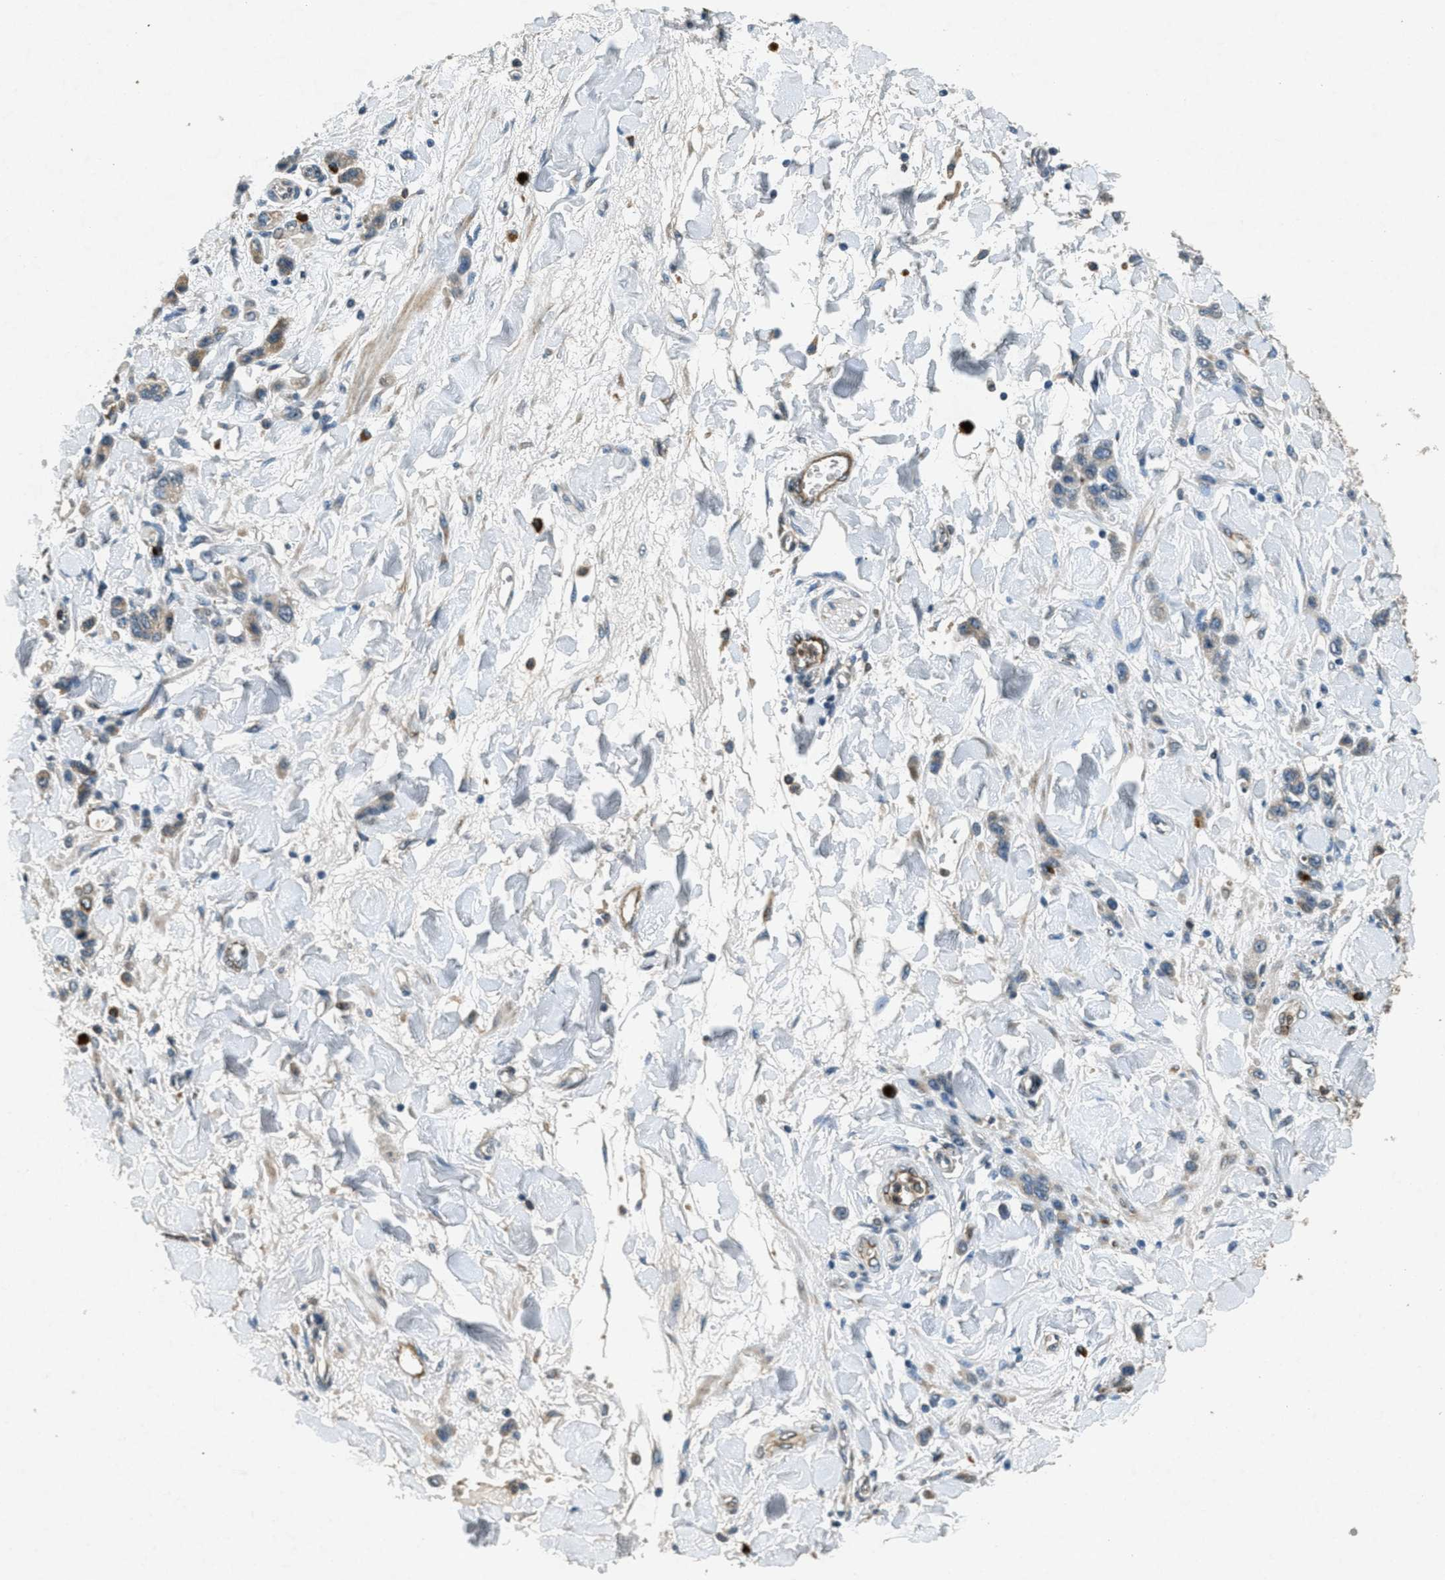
{"staining": {"intensity": "weak", "quantity": "25%-75%", "location": "cytoplasmic/membranous"}, "tissue": "stomach cancer", "cell_type": "Tumor cells", "image_type": "cancer", "snomed": [{"axis": "morphology", "description": "Normal tissue, NOS"}, {"axis": "morphology", "description": "Adenocarcinoma, NOS"}, {"axis": "topography", "description": "Stomach"}], "caption": "Immunohistochemistry (DAB) staining of stomach cancer (adenocarcinoma) shows weak cytoplasmic/membranous protein positivity in approximately 25%-75% of tumor cells. (DAB (3,3'-diaminobenzidine) IHC with brightfield microscopy, high magnification).", "gene": "RAB3D", "patient": {"sex": "male", "age": 82}}